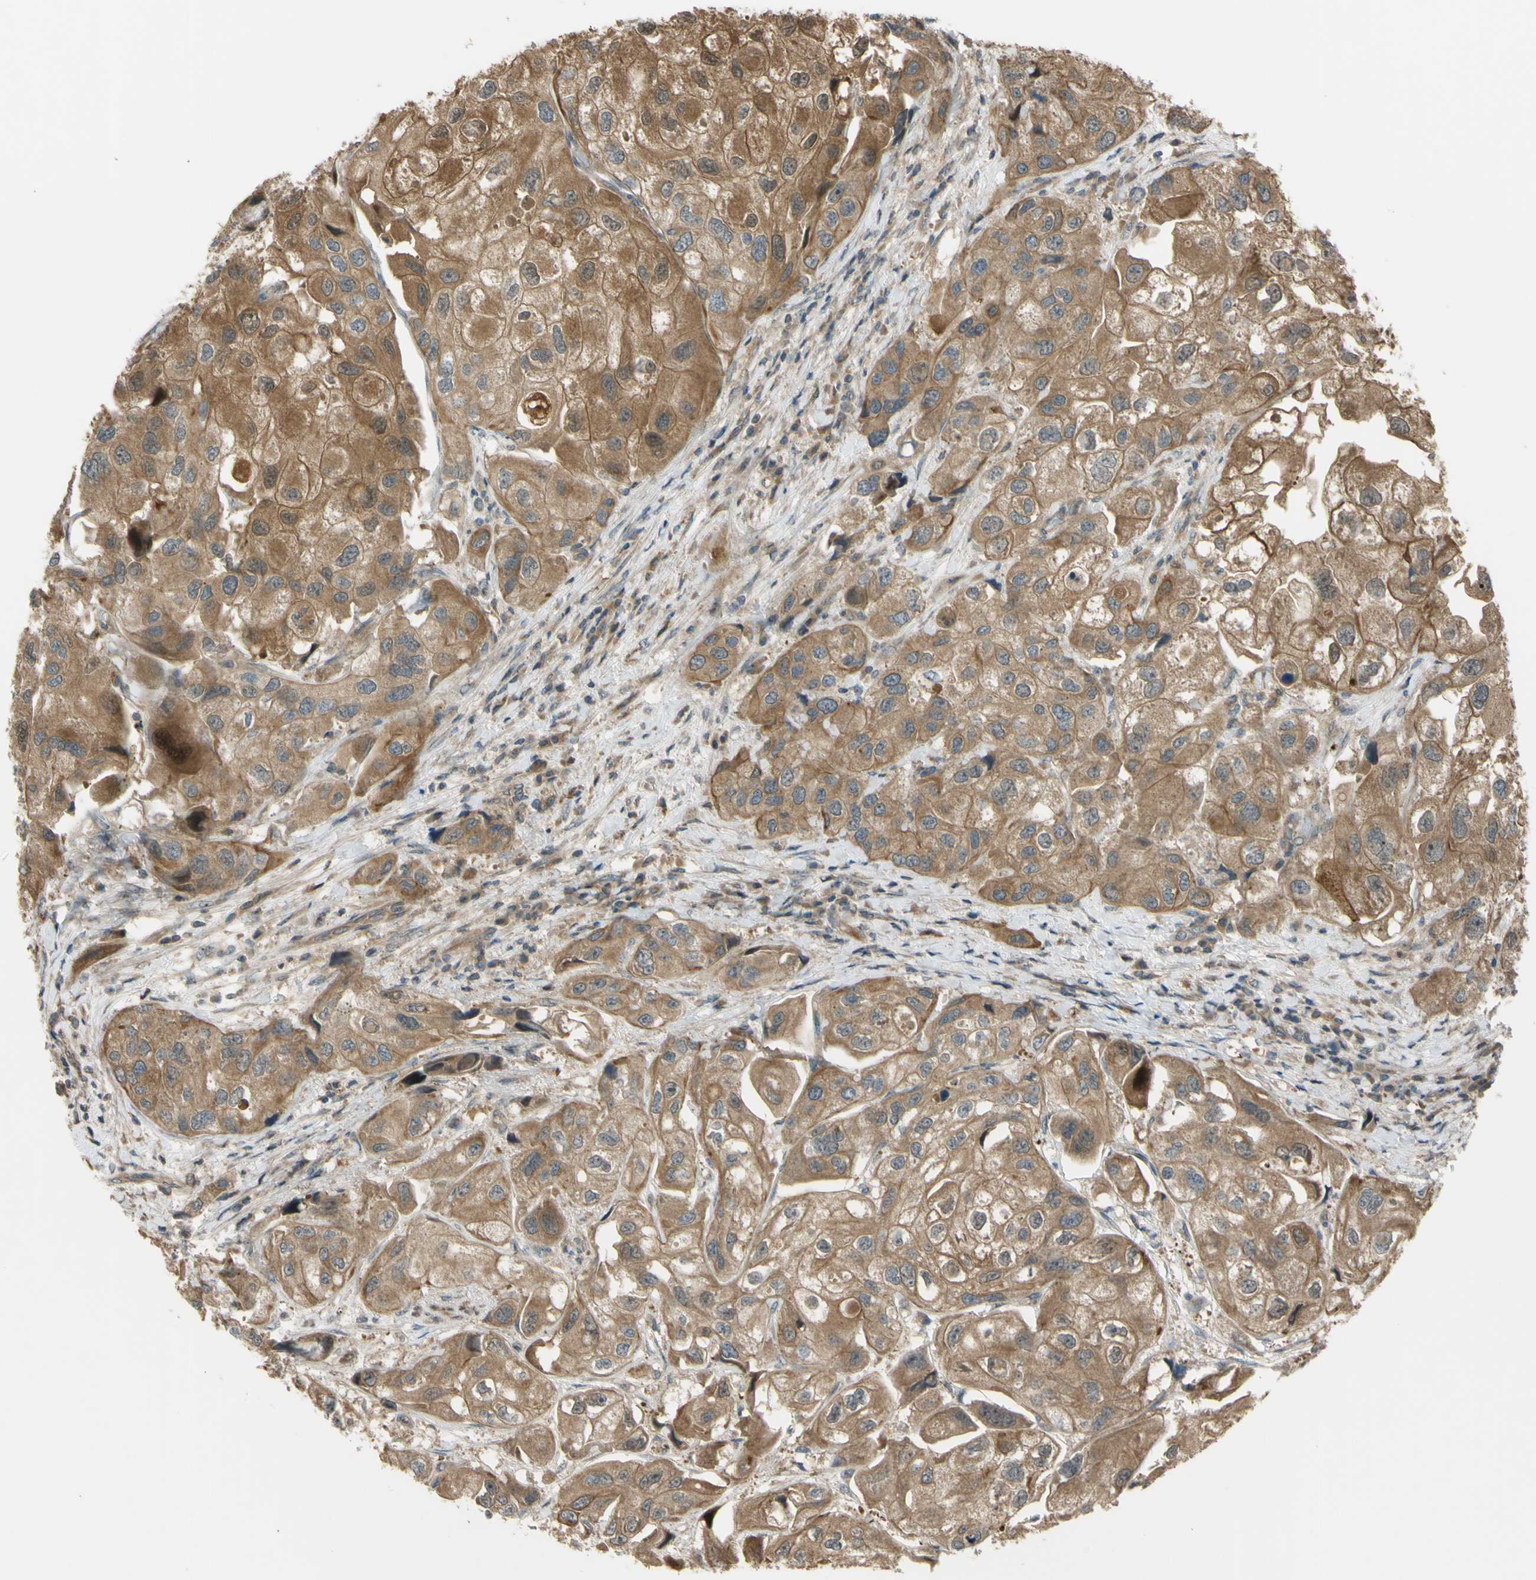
{"staining": {"intensity": "moderate", "quantity": ">75%", "location": "cytoplasmic/membranous"}, "tissue": "urothelial cancer", "cell_type": "Tumor cells", "image_type": "cancer", "snomed": [{"axis": "morphology", "description": "Urothelial carcinoma, High grade"}, {"axis": "topography", "description": "Urinary bladder"}], "caption": "DAB (3,3'-diaminobenzidine) immunohistochemical staining of urothelial cancer shows moderate cytoplasmic/membranous protein positivity in about >75% of tumor cells.", "gene": "FLII", "patient": {"sex": "female", "age": 64}}